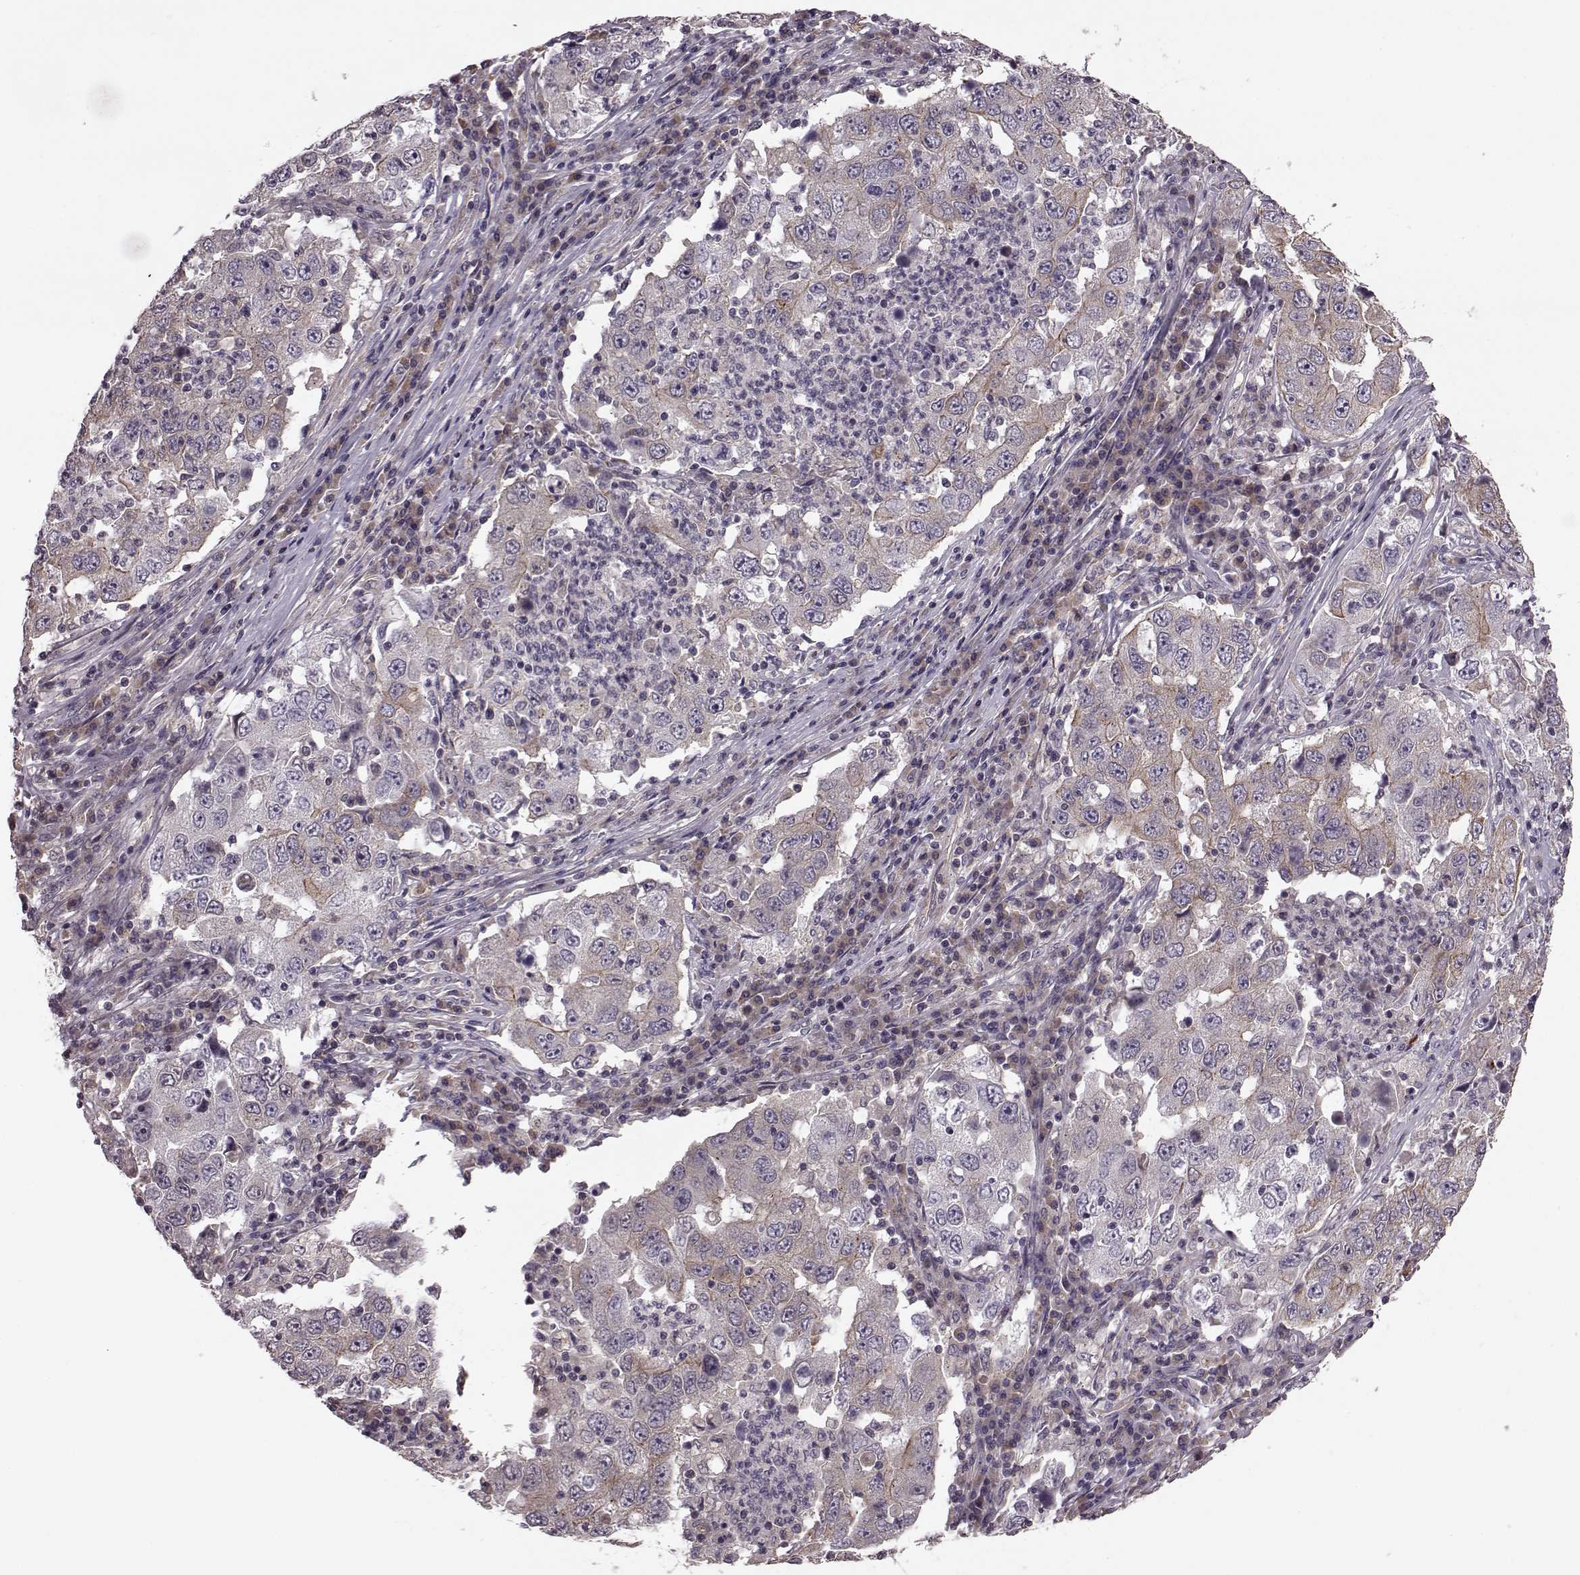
{"staining": {"intensity": "weak", "quantity": "<25%", "location": "cytoplasmic/membranous"}, "tissue": "lung cancer", "cell_type": "Tumor cells", "image_type": "cancer", "snomed": [{"axis": "morphology", "description": "Adenocarcinoma, NOS"}, {"axis": "topography", "description": "Lung"}], "caption": "Tumor cells are negative for brown protein staining in adenocarcinoma (lung). (Brightfield microscopy of DAB immunohistochemistry (IHC) at high magnification).", "gene": "NTF3", "patient": {"sex": "male", "age": 73}}